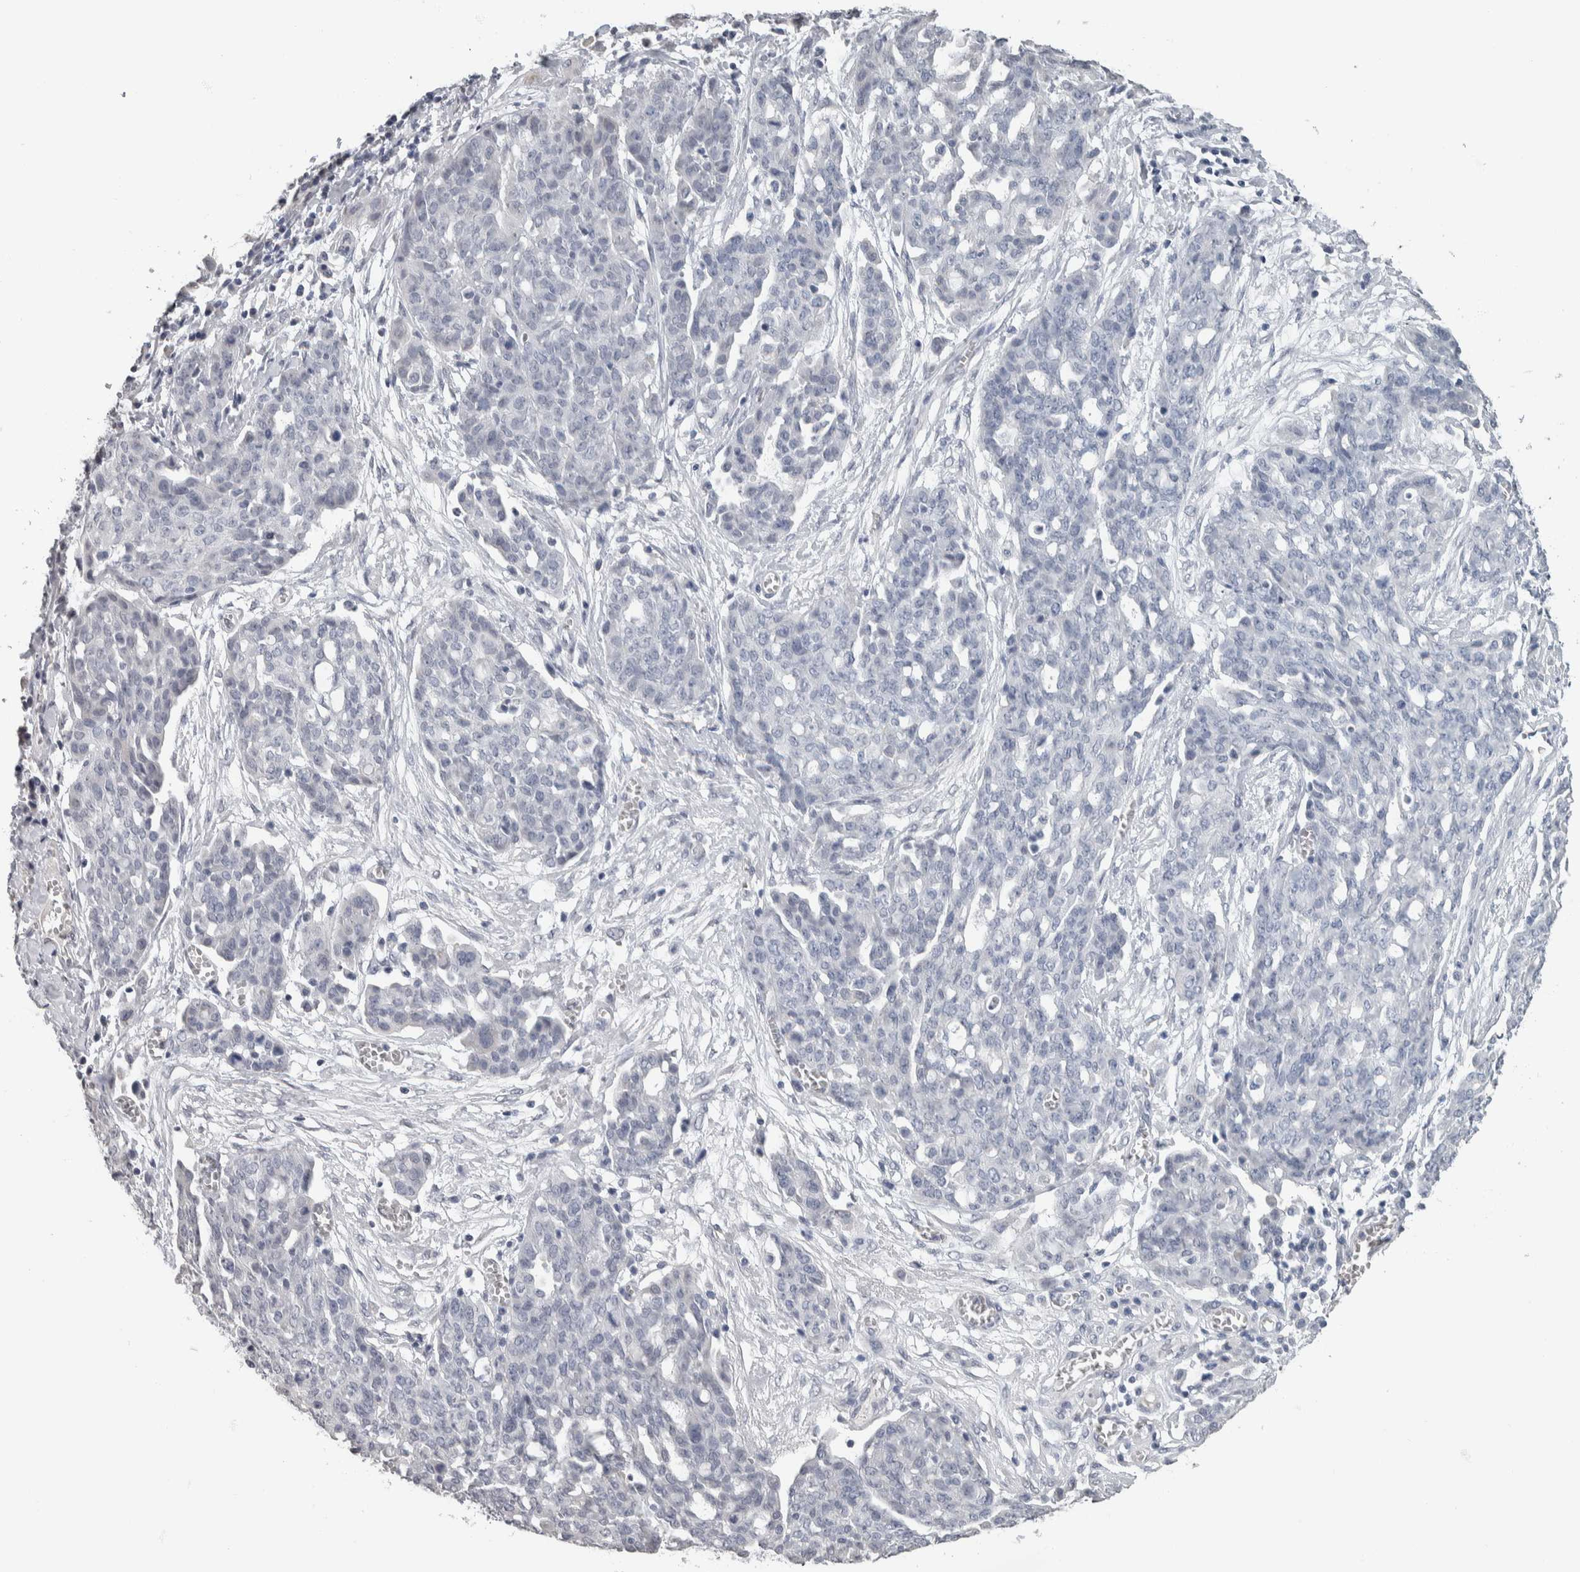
{"staining": {"intensity": "negative", "quantity": "none", "location": "none"}, "tissue": "ovarian cancer", "cell_type": "Tumor cells", "image_type": "cancer", "snomed": [{"axis": "morphology", "description": "Cystadenocarcinoma, serous, NOS"}, {"axis": "topography", "description": "Soft tissue"}, {"axis": "topography", "description": "Ovary"}], "caption": "A micrograph of human ovarian cancer is negative for staining in tumor cells.", "gene": "NEFM", "patient": {"sex": "female", "age": 57}}